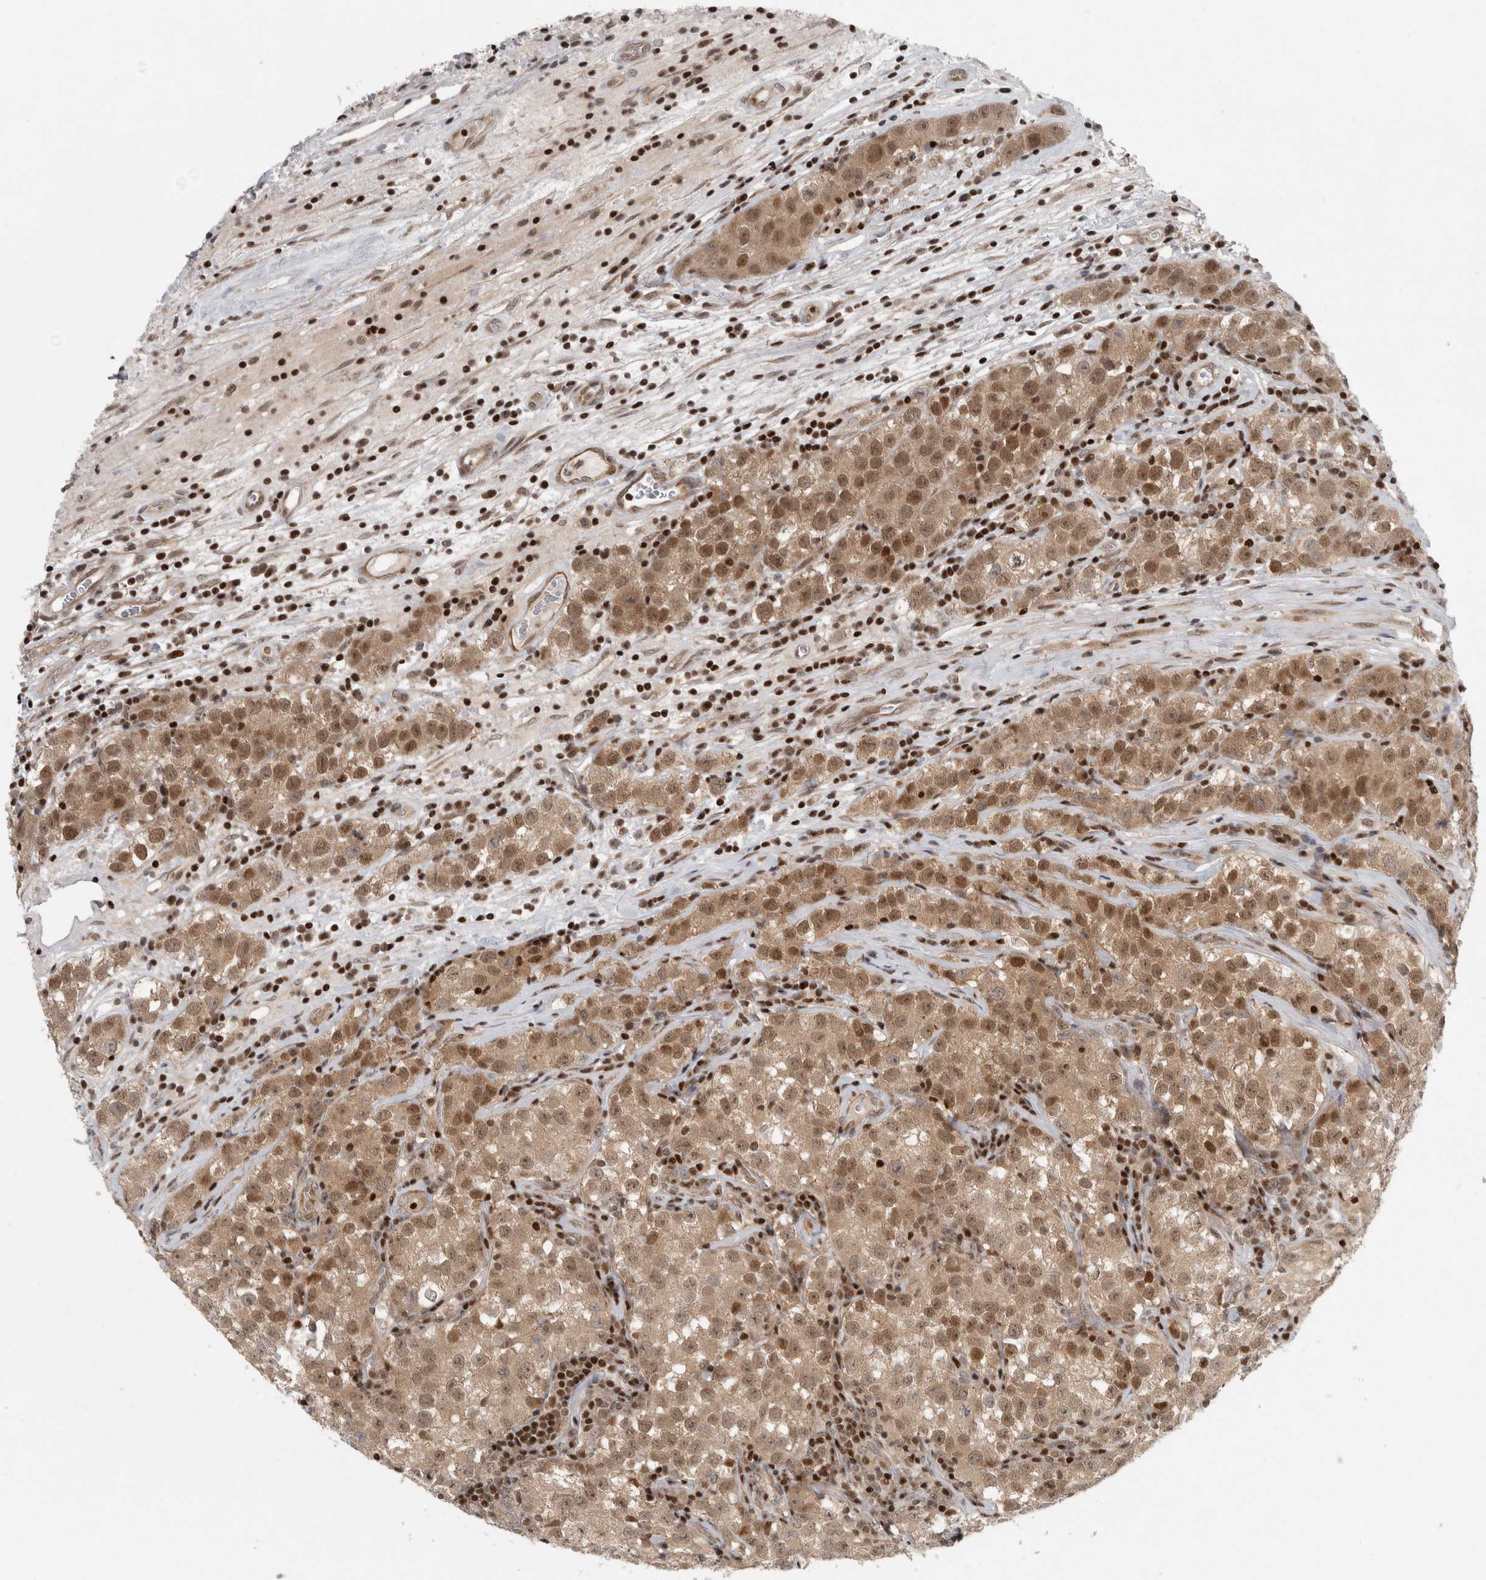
{"staining": {"intensity": "moderate", "quantity": "25%-75%", "location": "cytoplasmic/membranous,nuclear"}, "tissue": "testis cancer", "cell_type": "Tumor cells", "image_type": "cancer", "snomed": [{"axis": "morphology", "description": "Seminoma, NOS"}, {"axis": "morphology", "description": "Carcinoma, Embryonal, NOS"}, {"axis": "topography", "description": "Testis"}], "caption": "Protein expression analysis of testis cancer (seminoma) shows moderate cytoplasmic/membranous and nuclear staining in approximately 25%-75% of tumor cells.", "gene": "KDM8", "patient": {"sex": "male", "age": 43}}